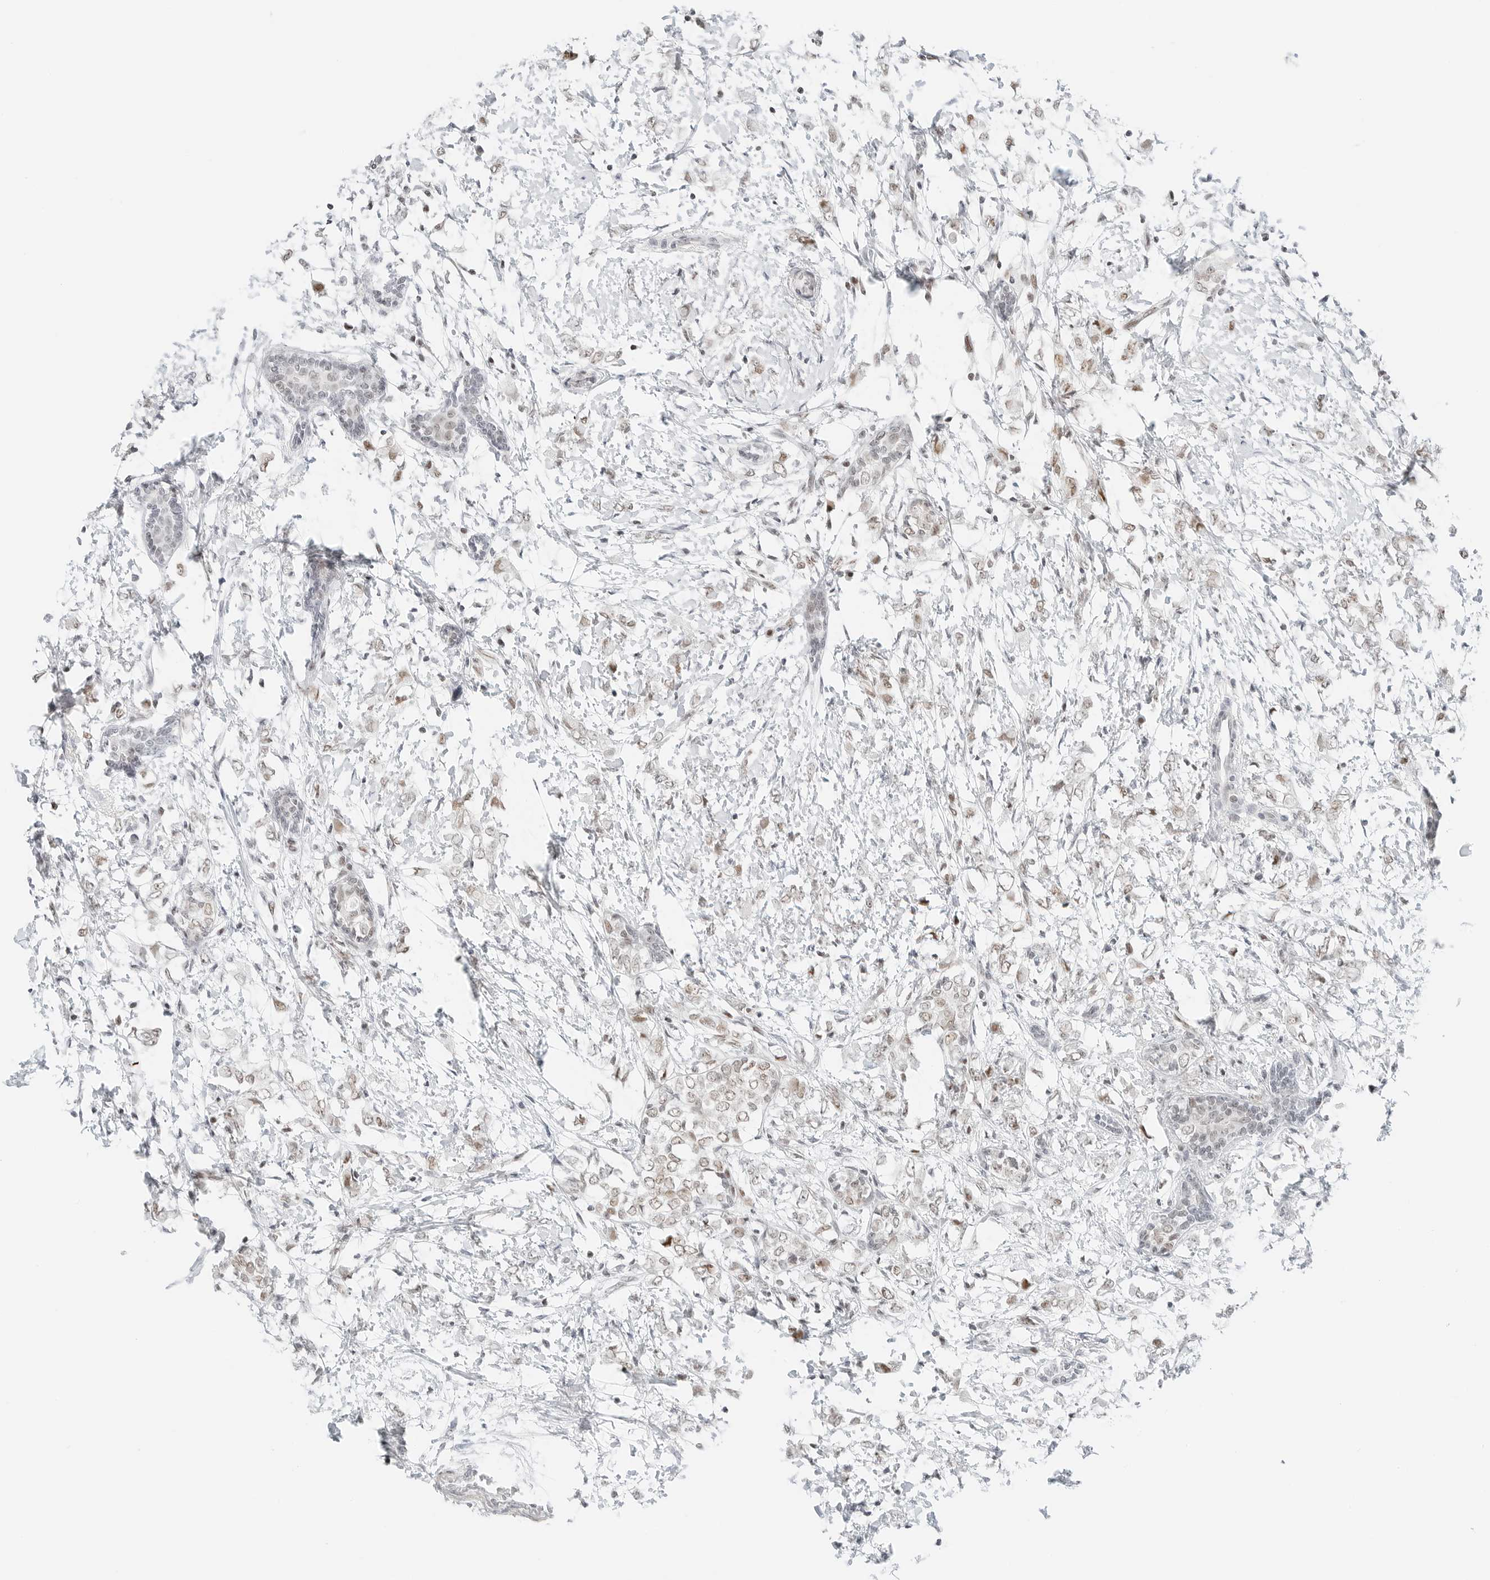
{"staining": {"intensity": "weak", "quantity": ">75%", "location": "nuclear"}, "tissue": "breast cancer", "cell_type": "Tumor cells", "image_type": "cancer", "snomed": [{"axis": "morphology", "description": "Normal tissue, NOS"}, {"axis": "morphology", "description": "Lobular carcinoma"}, {"axis": "topography", "description": "Breast"}], "caption": "This photomicrograph demonstrates lobular carcinoma (breast) stained with immunohistochemistry to label a protein in brown. The nuclear of tumor cells show weak positivity for the protein. Nuclei are counter-stained blue.", "gene": "CRTC2", "patient": {"sex": "female", "age": 47}}